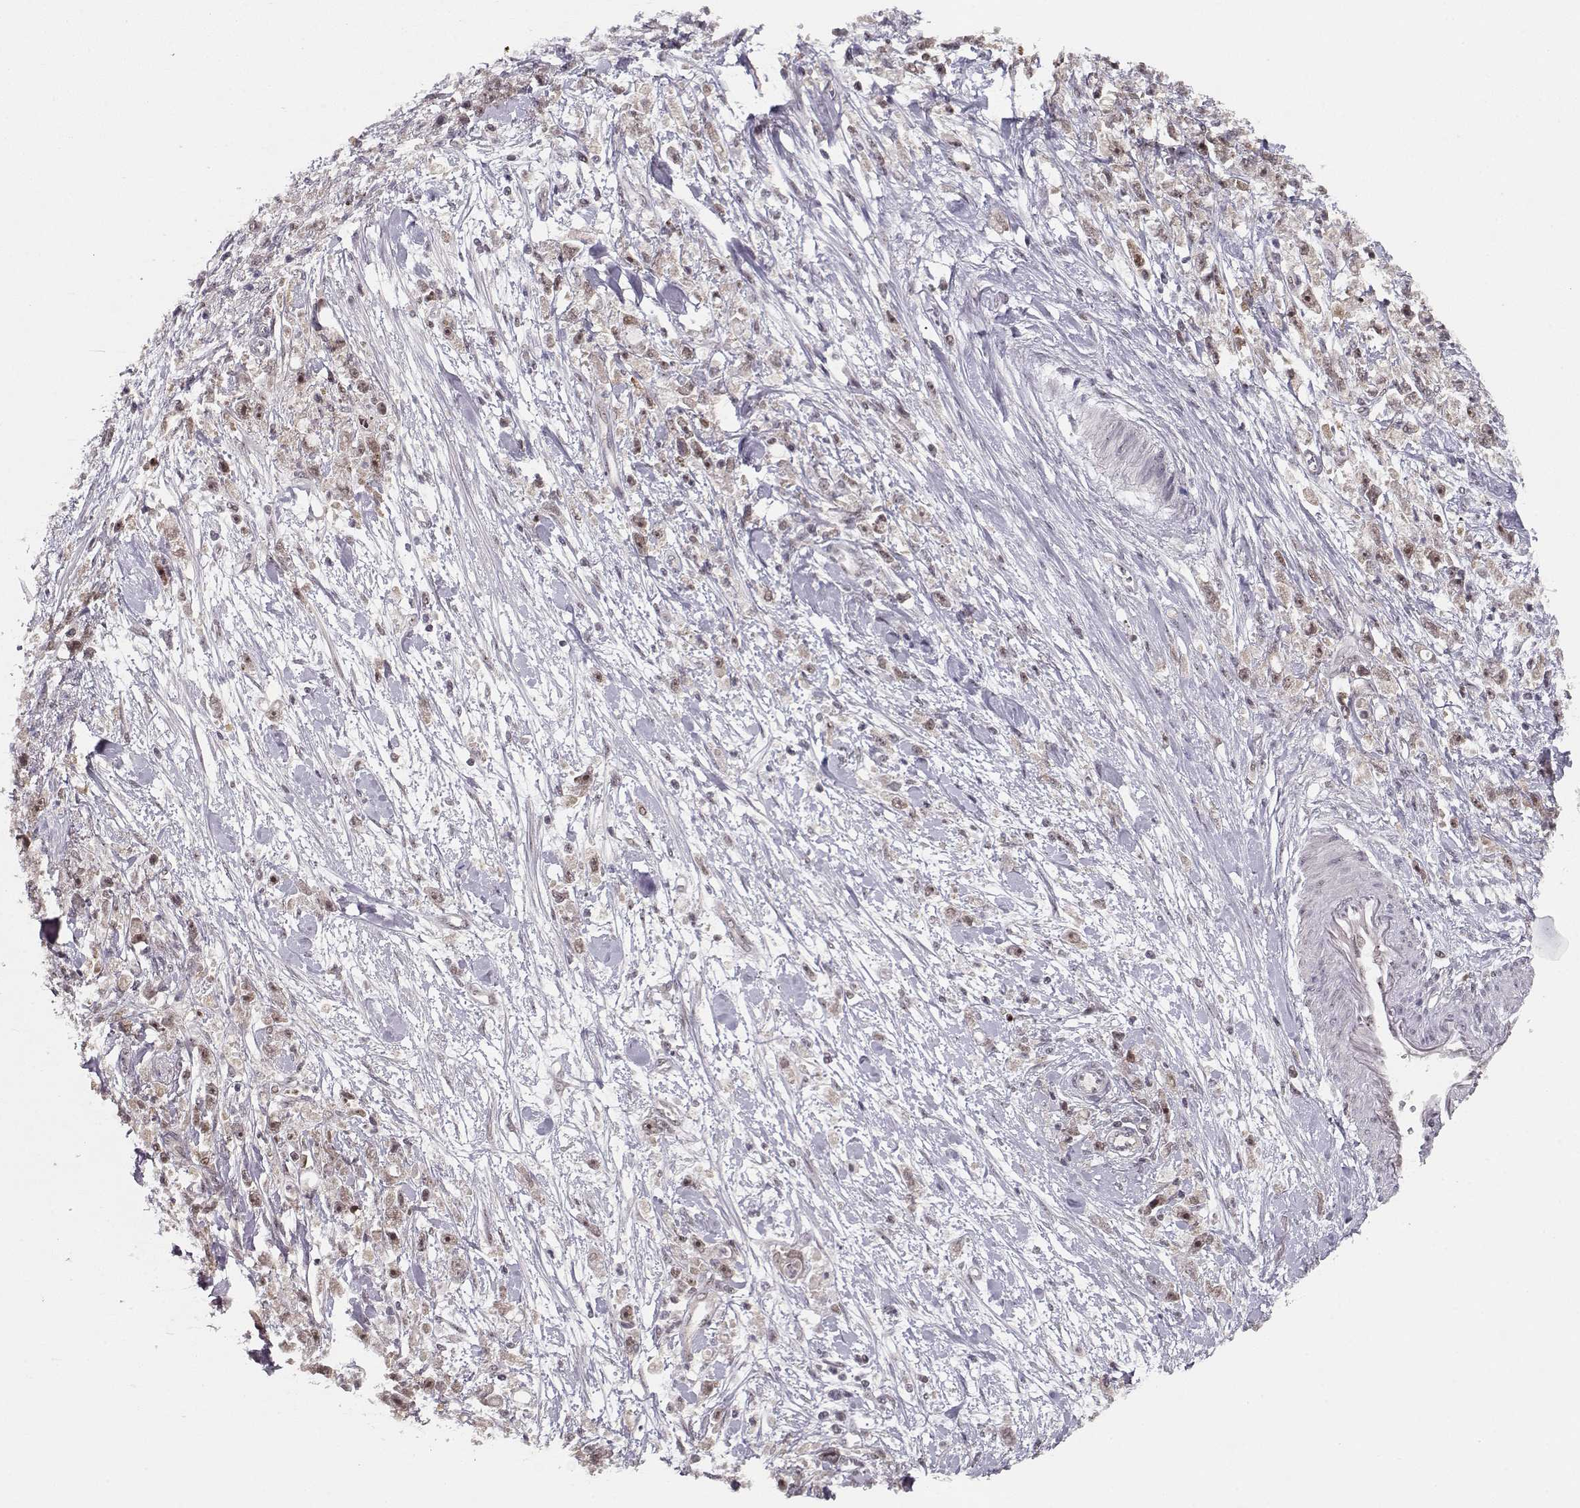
{"staining": {"intensity": "weak", "quantity": "25%-75%", "location": "nuclear"}, "tissue": "stomach cancer", "cell_type": "Tumor cells", "image_type": "cancer", "snomed": [{"axis": "morphology", "description": "Adenocarcinoma, NOS"}, {"axis": "topography", "description": "Stomach"}], "caption": "Human adenocarcinoma (stomach) stained with a protein marker reveals weak staining in tumor cells.", "gene": "CSNK2A1", "patient": {"sex": "female", "age": 59}}